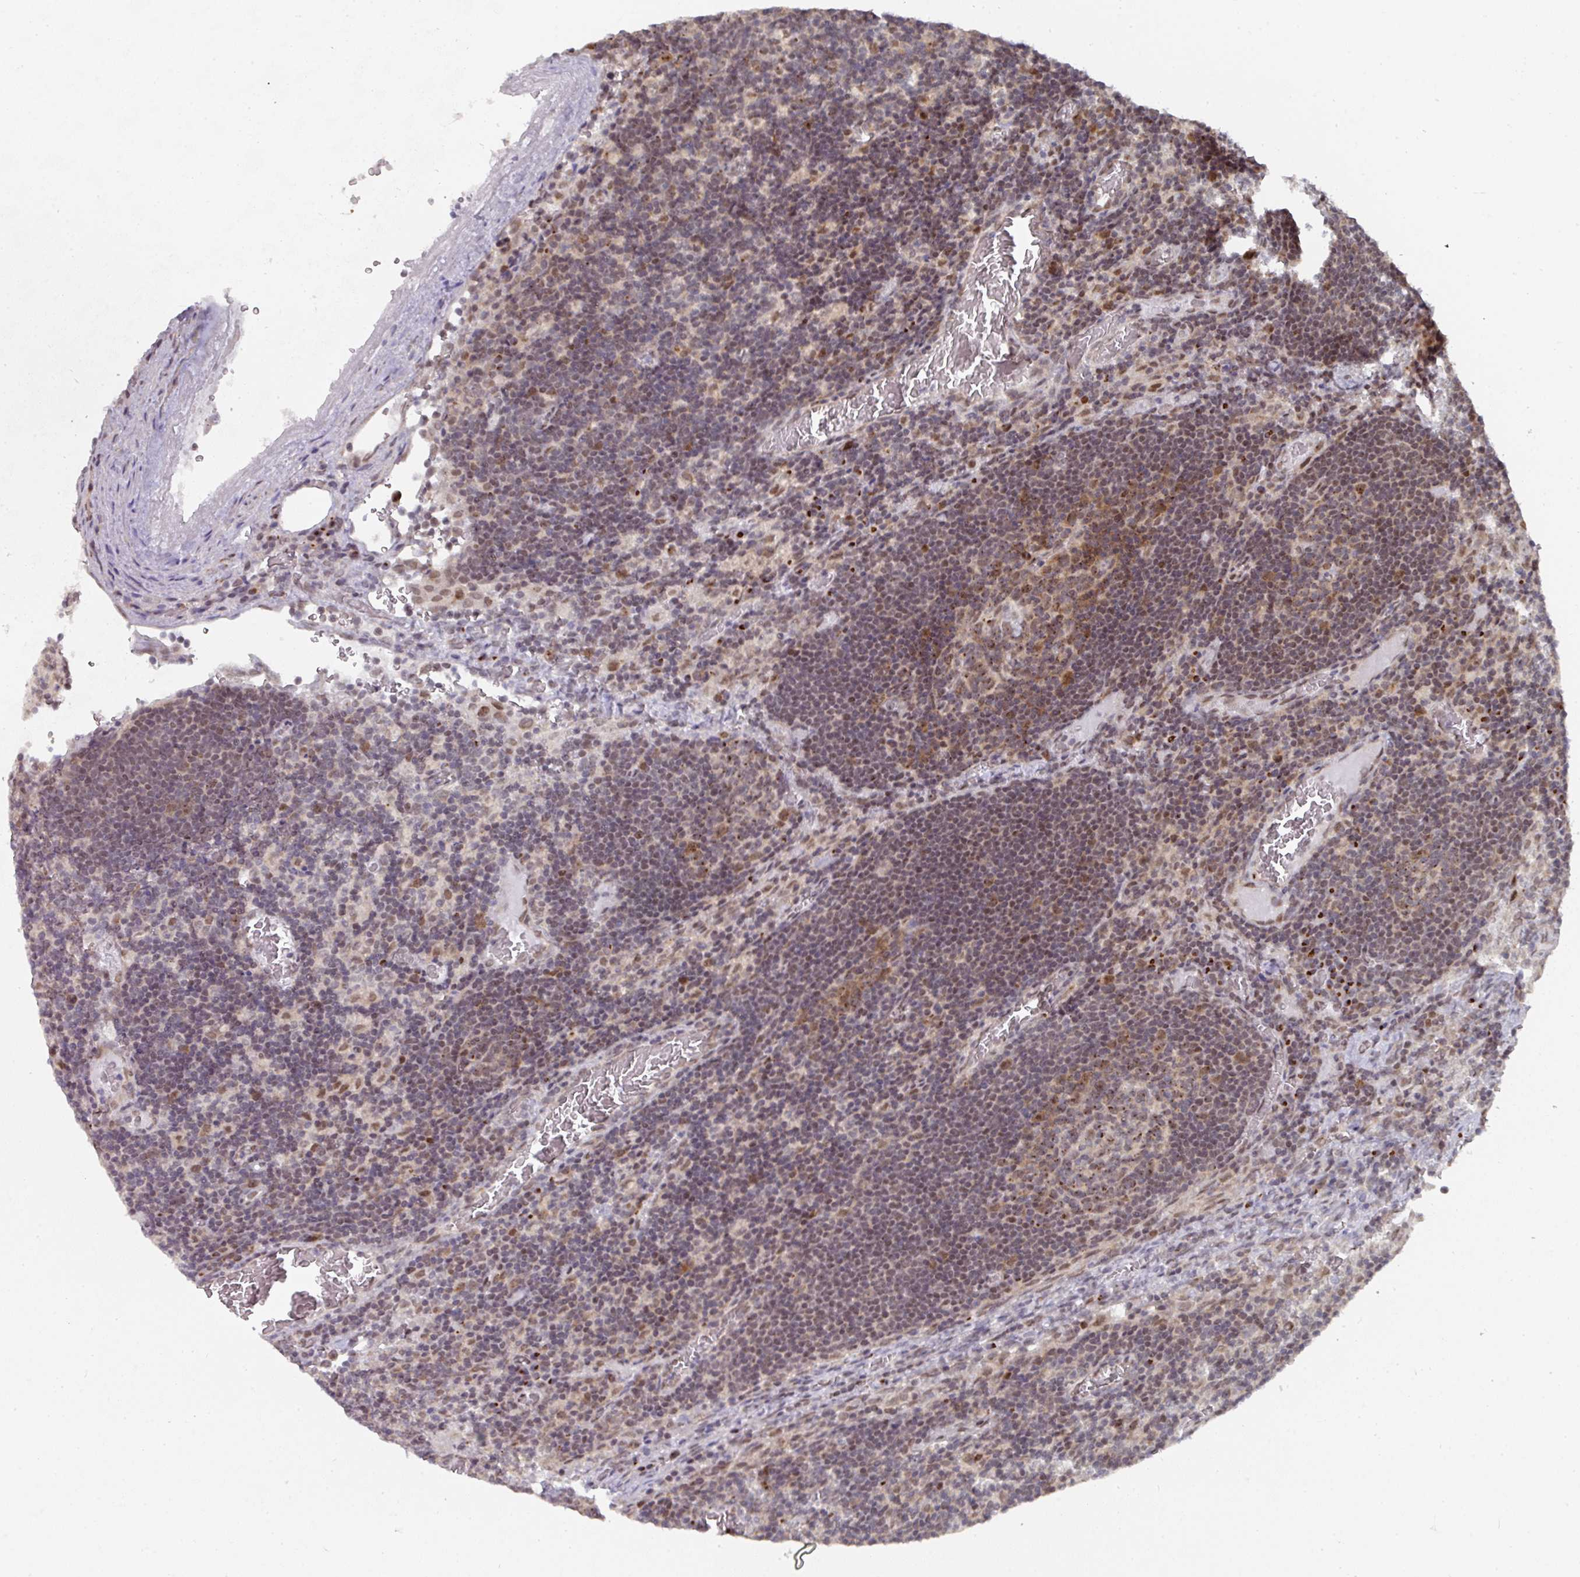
{"staining": {"intensity": "moderate", "quantity": ">75%", "location": "cytoplasmic/membranous"}, "tissue": "lymph node", "cell_type": "Germinal center cells", "image_type": "normal", "snomed": [{"axis": "morphology", "description": "Normal tissue, NOS"}, {"axis": "topography", "description": "Lymph node"}], "caption": "This image demonstrates benign lymph node stained with immunohistochemistry (IHC) to label a protein in brown. The cytoplasmic/membranous of germinal center cells show moderate positivity for the protein. Nuclei are counter-stained blue.", "gene": "C18orf25", "patient": {"sex": "male", "age": 50}}